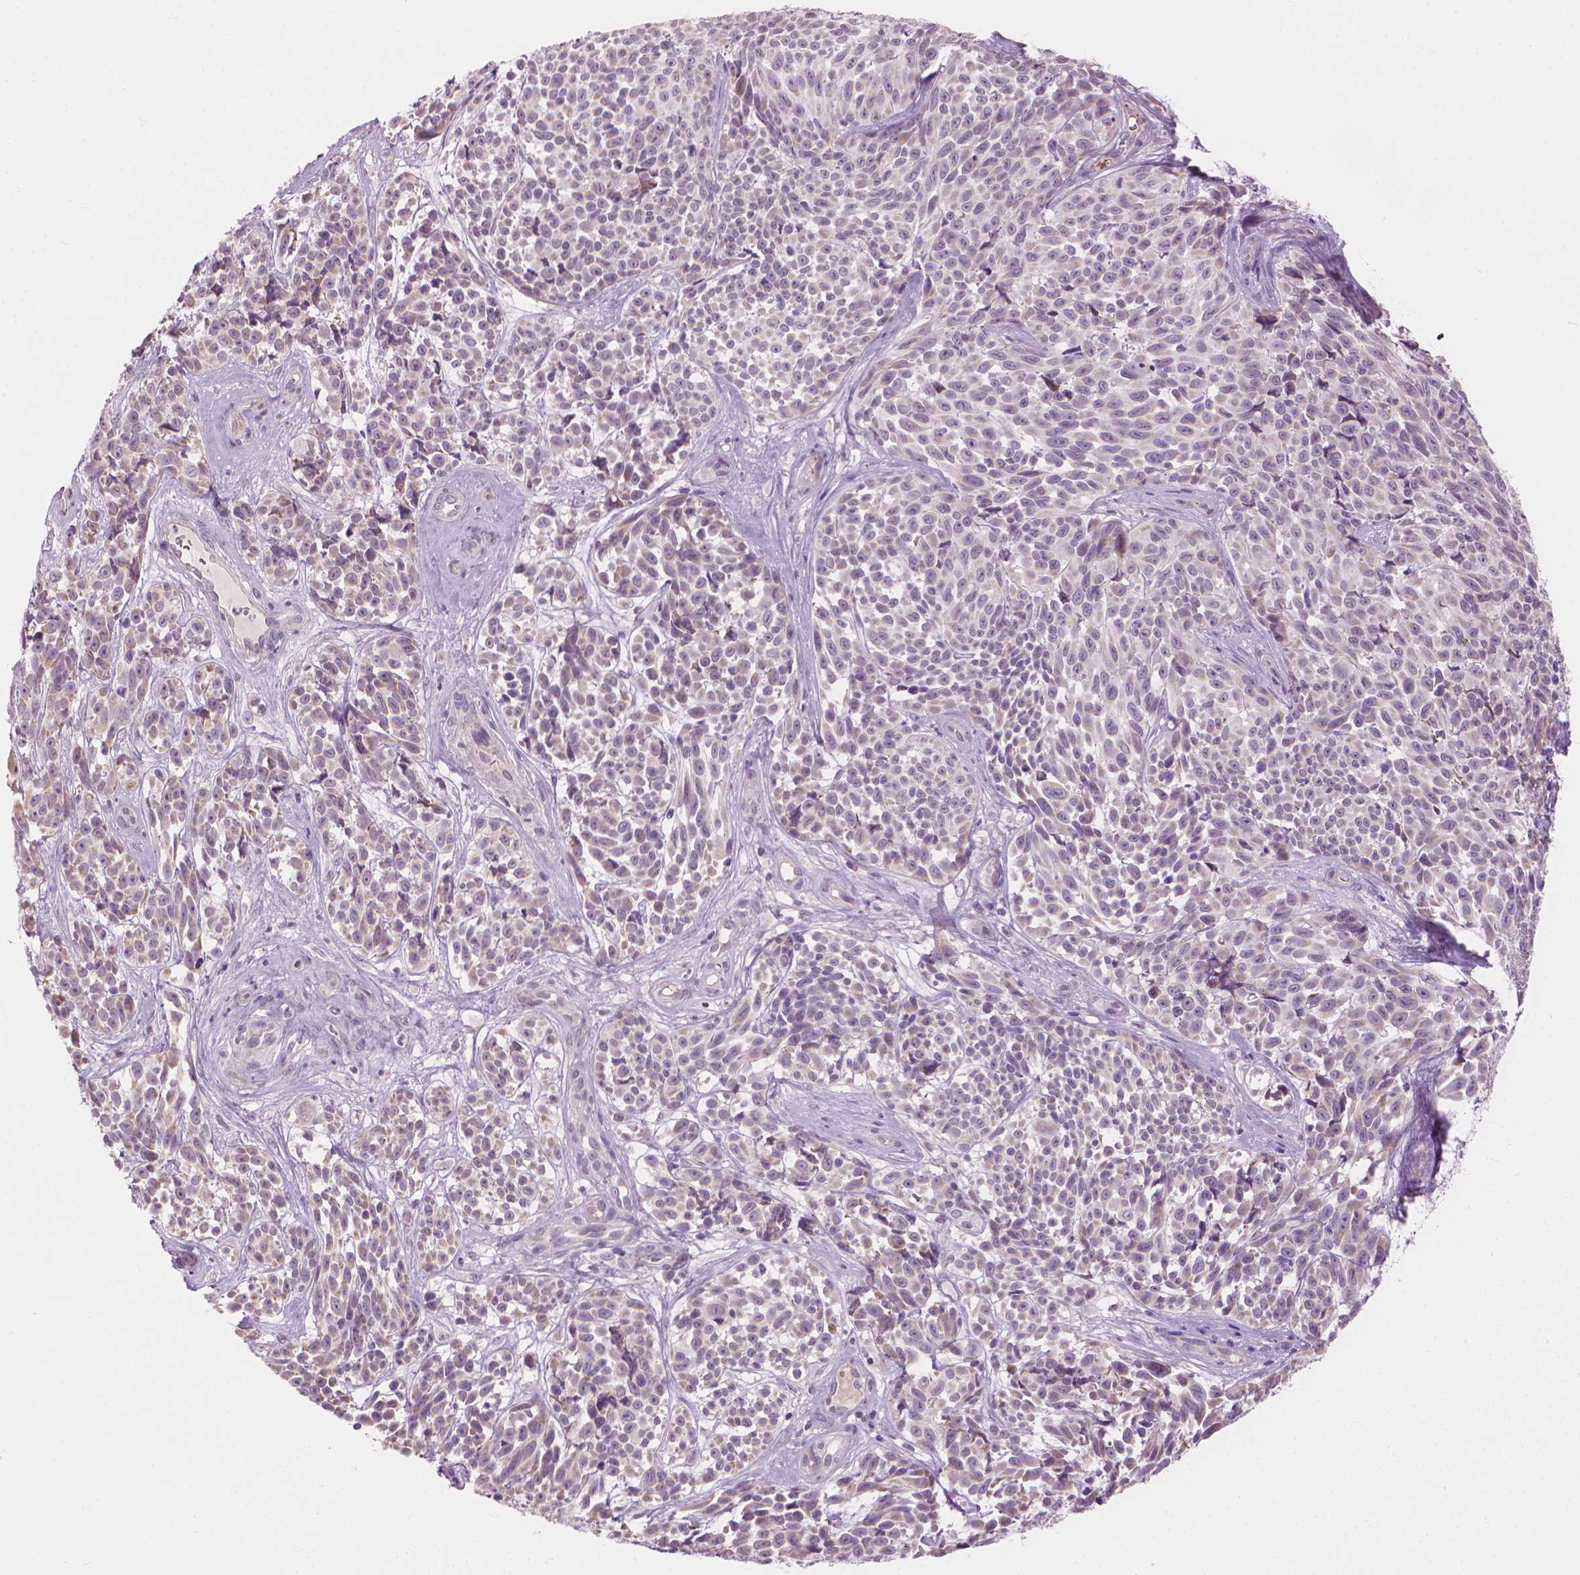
{"staining": {"intensity": "weak", "quantity": "25%-75%", "location": "cytoplasmic/membranous"}, "tissue": "melanoma", "cell_type": "Tumor cells", "image_type": "cancer", "snomed": [{"axis": "morphology", "description": "Malignant melanoma, NOS"}, {"axis": "topography", "description": "Skin"}], "caption": "Immunohistochemical staining of malignant melanoma demonstrates low levels of weak cytoplasmic/membranous protein staining in approximately 25%-75% of tumor cells. The staining was performed using DAB (3,3'-diaminobenzidine) to visualize the protein expression in brown, while the nuclei were stained in blue with hematoxylin (Magnification: 20x).", "gene": "CFAP126", "patient": {"sex": "female", "age": 88}}